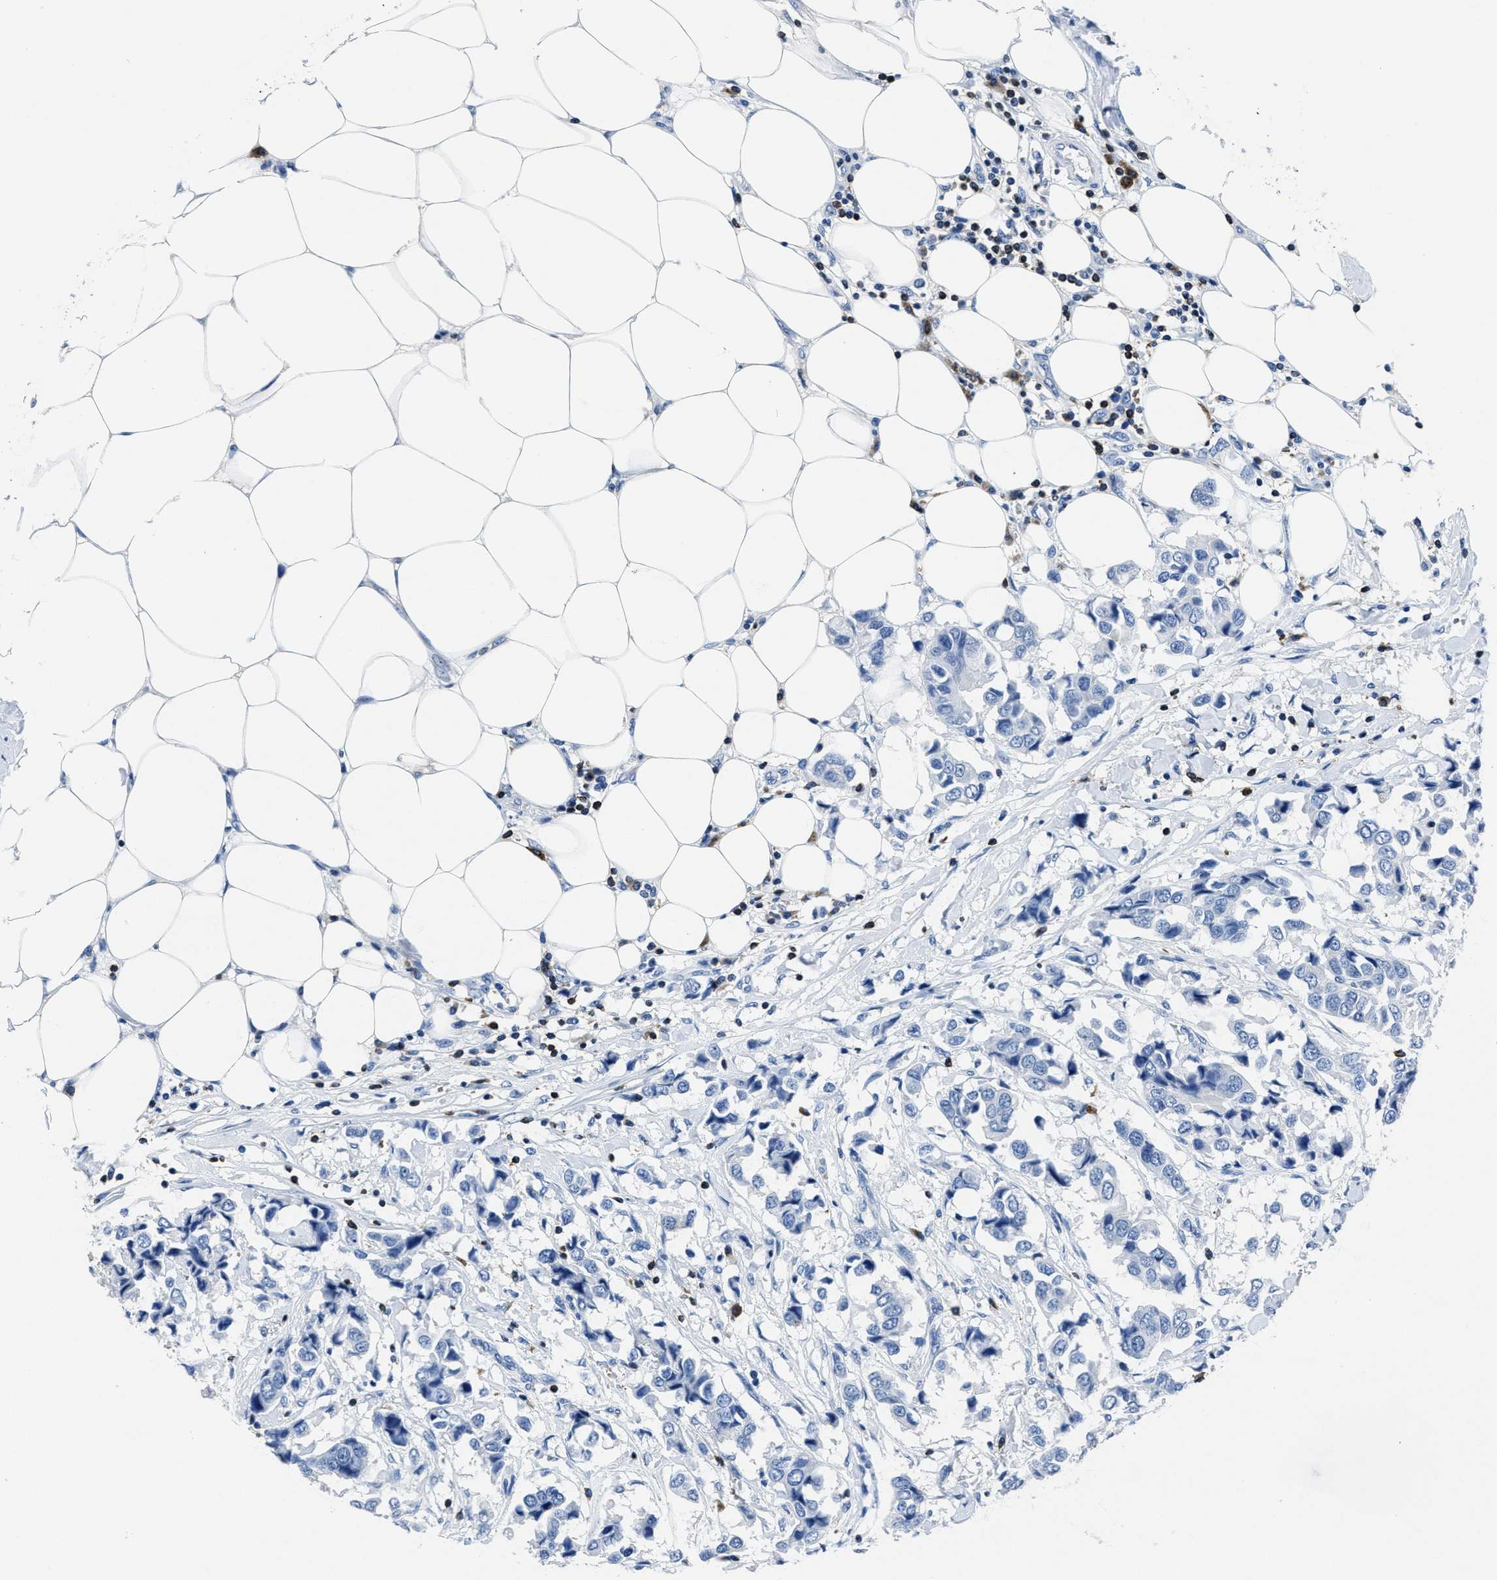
{"staining": {"intensity": "negative", "quantity": "none", "location": "none"}, "tissue": "breast cancer", "cell_type": "Tumor cells", "image_type": "cancer", "snomed": [{"axis": "morphology", "description": "Duct carcinoma"}, {"axis": "topography", "description": "Breast"}], "caption": "This photomicrograph is of invasive ductal carcinoma (breast) stained with immunohistochemistry to label a protein in brown with the nuclei are counter-stained blue. There is no expression in tumor cells.", "gene": "ITGA3", "patient": {"sex": "female", "age": 80}}